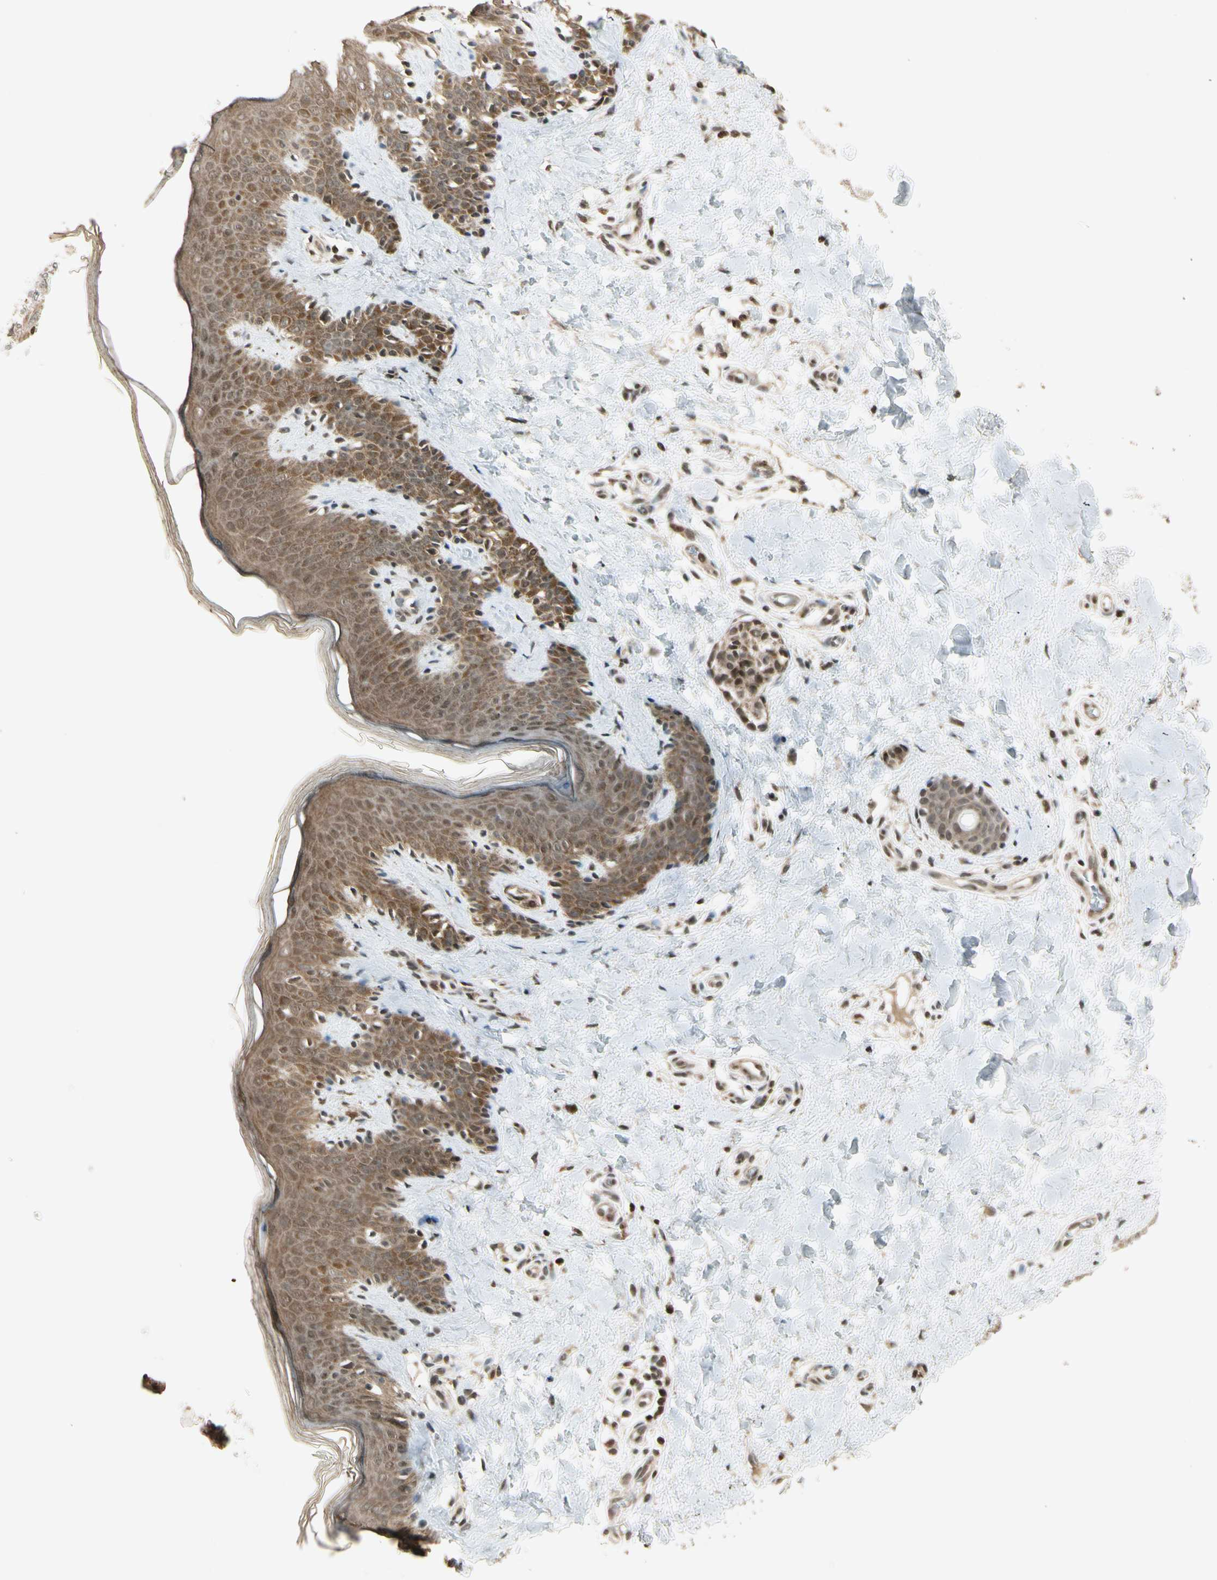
{"staining": {"intensity": "weak", "quantity": ">75%", "location": "cytoplasmic/membranous,nuclear"}, "tissue": "skin", "cell_type": "Fibroblasts", "image_type": "normal", "snomed": [{"axis": "morphology", "description": "Normal tissue, NOS"}, {"axis": "topography", "description": "Skin"}], "caption": "A brown stain highlights weak cytoplasmic/membranous,nuclear staining of a protein in fibroblasts of normal skin. (DAB = brown stain, brightfield microscopy at high magnification).", "gene": "SMN2", "patient": {"sex": "male", "age": 16}}